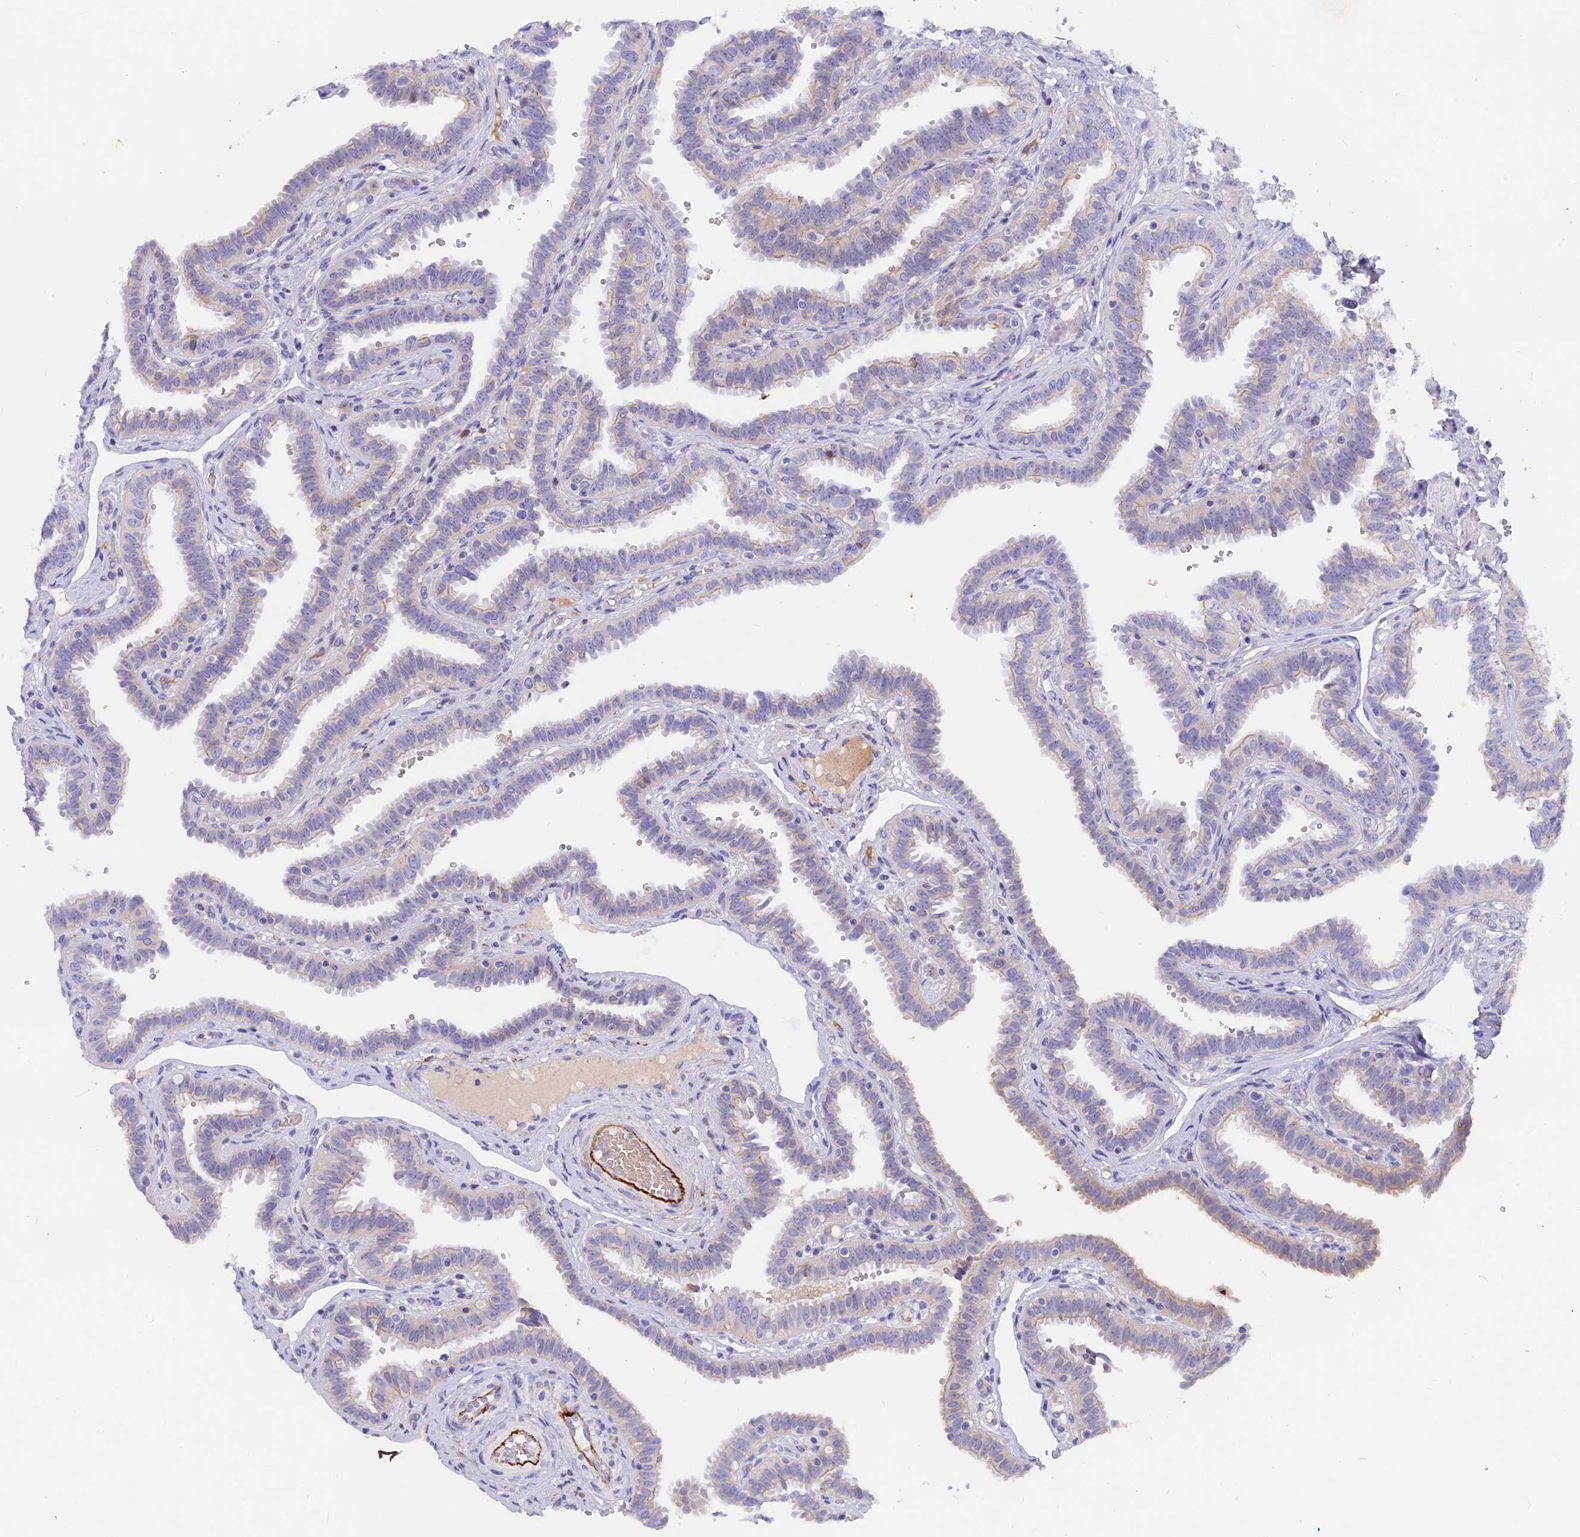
{"staining": {"intensity": "weak", "quantity": "25%-75%", "location": "cytoplasmic/membranous"}, "tissue": "fallopian tube", "cell_type": "Glandular cells", "image_type": "normal", "snomed": [{"axis": "morphology", "description": "Normal tissue, NOS"}, {"axis": "topography", "description": "Fallopian tube"}], "caption": "Weak cytoplasmic/membranous expression for a protein is appreciated in approximately 25%-75% of glandular cells of normal fallopian tube using IHC.", "gene": "GK5", "patient": {"sex": "female", "age": 37}}